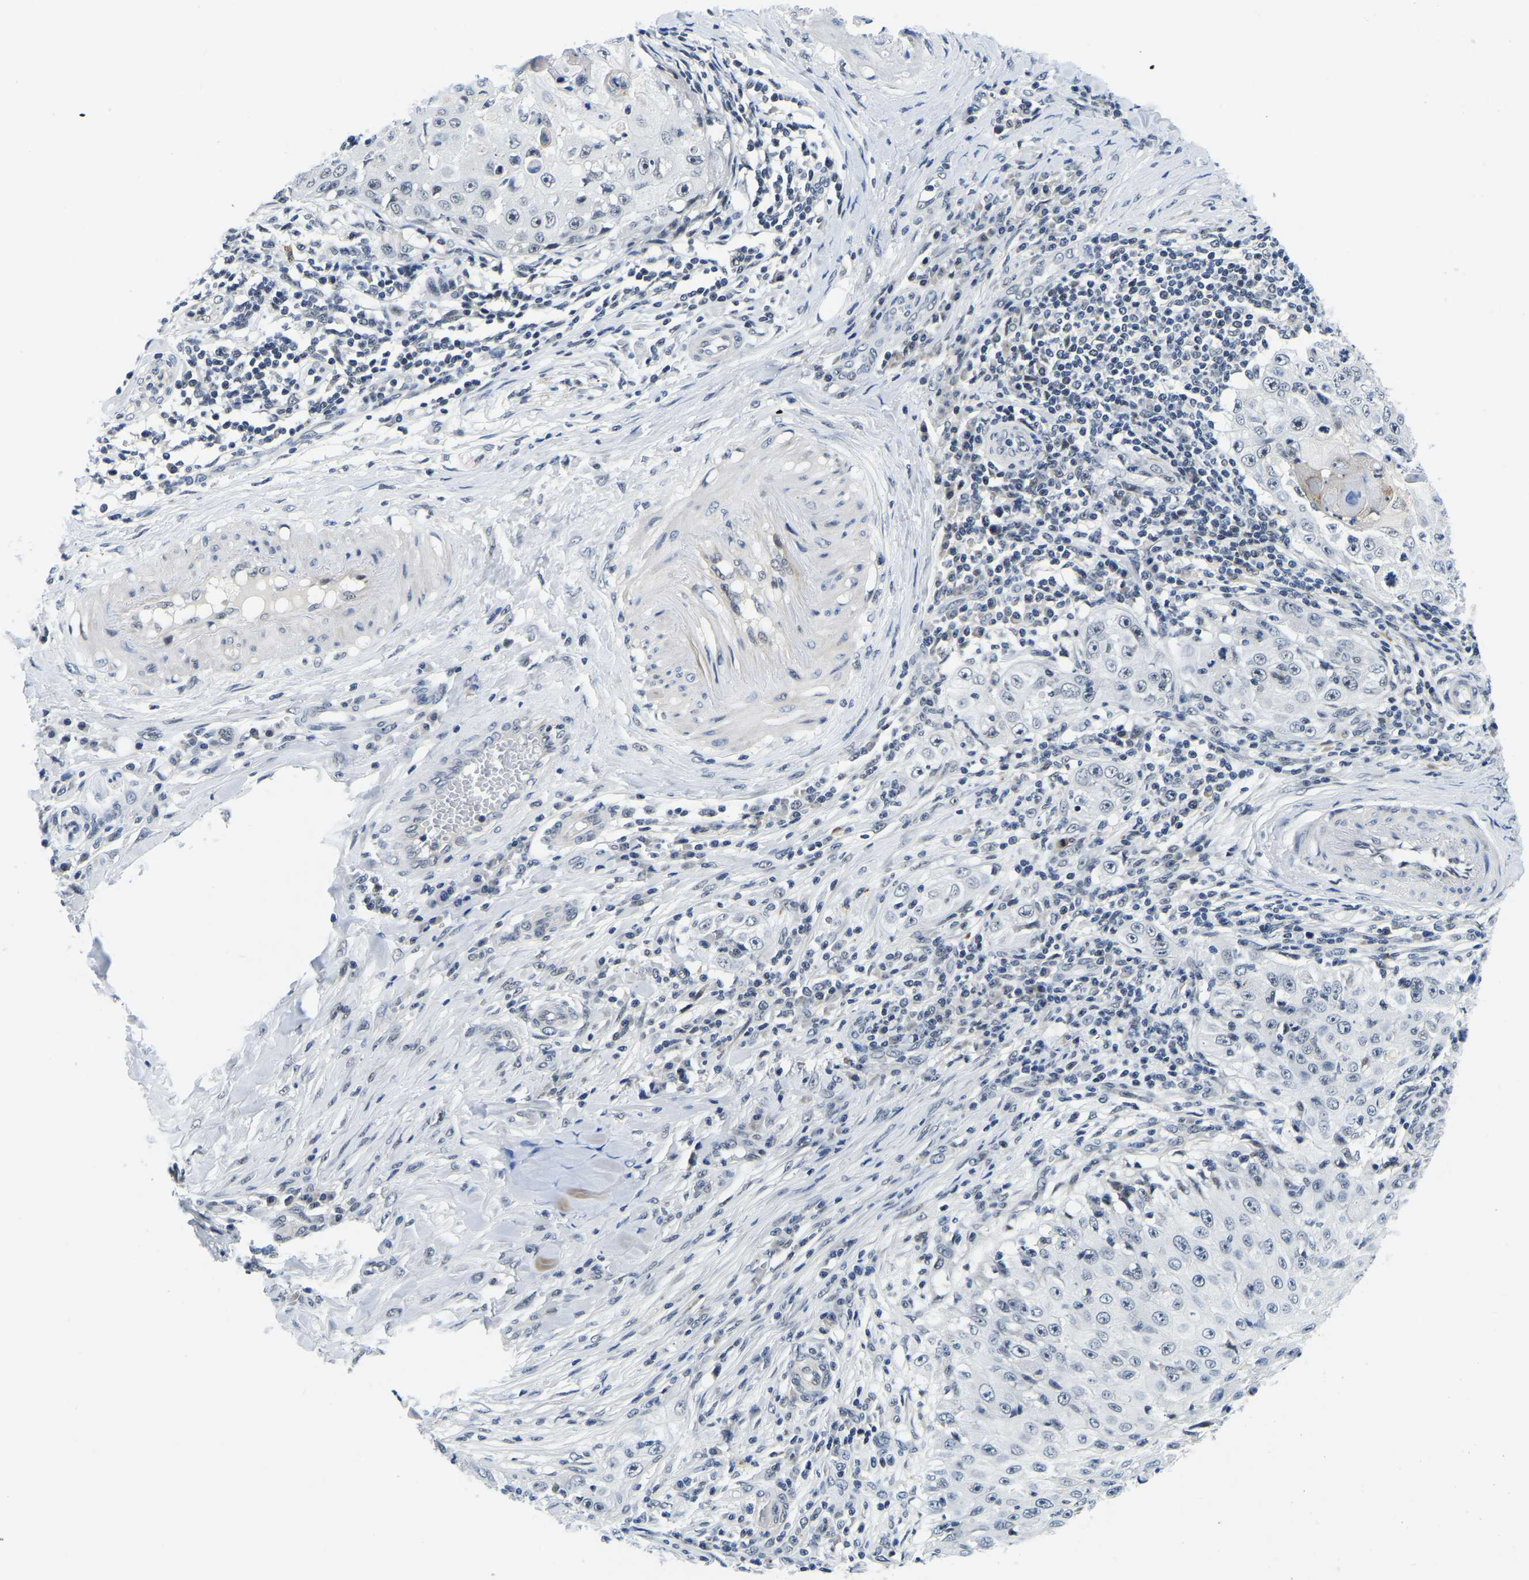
{"staining": {"intensity": "negative", "quantity": "none", "location": "none"}, "tissue": "skin cancer", "cell_type": "Tumor cells", "image_type": "cancer", "snomed": [{"axis": "morphology", "description": "Squamous cell carcinoma, NOS"}, {"axis": "topography", "description": "Skin"}], "caption": "Tumor cells are negative for brown protein staining in skin cancer. Nuclei are stained in blue.", "gene": "POLDIP3", "patient": {"sex": "male", "age": 86}}